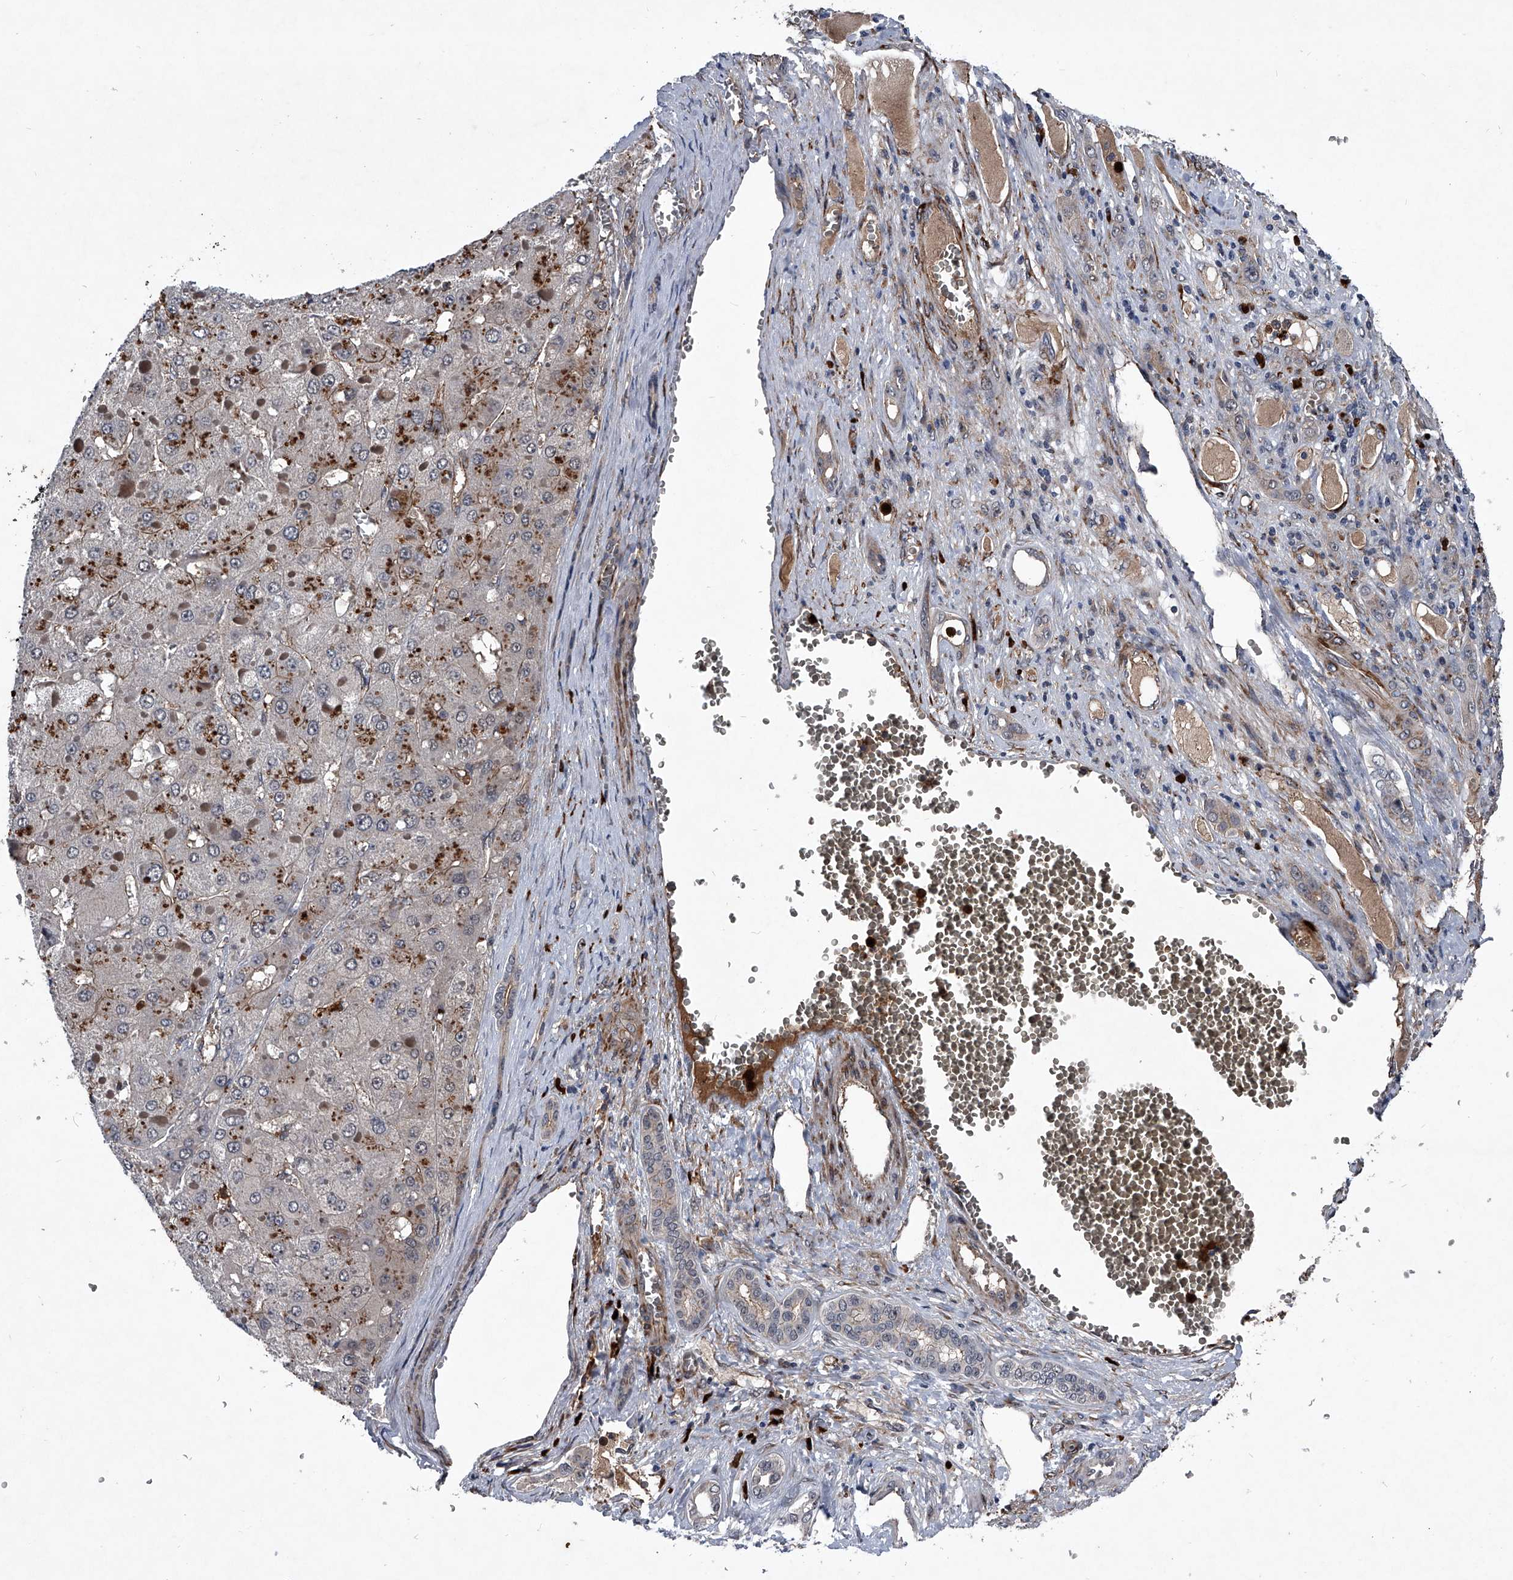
{"staining": {"intensity": "weak", "quantity": "<25%", "location": "cytoplasmic/membranous"}, "tissue": "liver cancer", "cell_type": "Tumor cells", "image_type": "cancer", "snomed": [{"axis": "morphology", "description": "Carcinoma, Hepatocellular, NOS"}, {"axis": "topography", "description": "Liver"}], "caption": "Liver cancer (hepatocellular carcinoma) stained for a protein using immunohistochemistry reveals no staining tumor cells.", "gene": "MAPKAP1", "patient": {"sex": "female", "age": 73}}